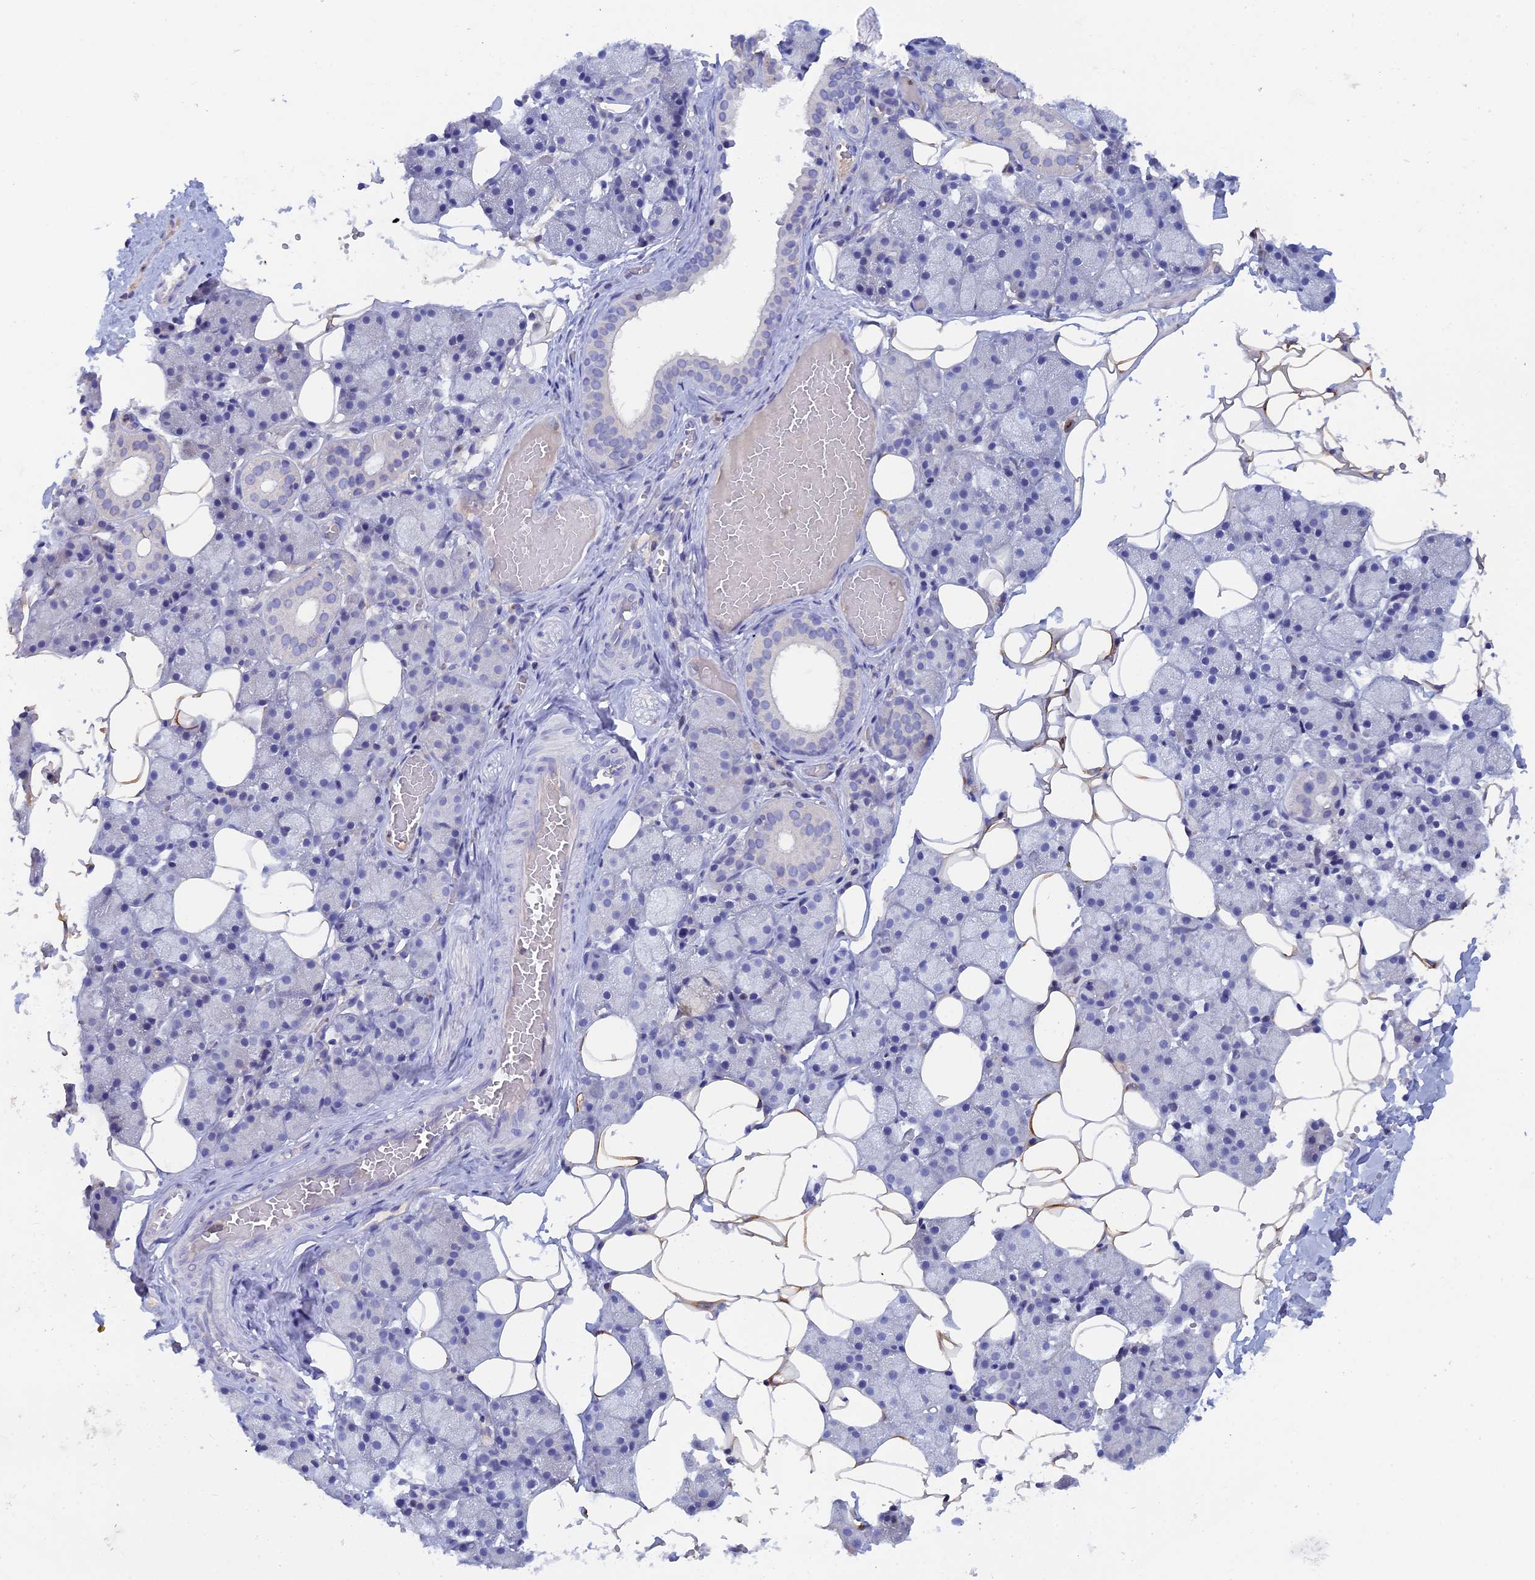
{"staining": {"intensity": "moderate", "quantity": "<25%", "location": "cytoplasmic/membranous"}, "tissue": "salivary gland", "cell_type": "Glandular cells", "image_type": "normal", "snomed": [{"axis": "morphology", "description": "Normal tissue, NOS"}, {"axis": "topography", "description": "Salivary gland"}], "caption": "Approximately <25% of glandular cells in normal human salivary gland display moderate cytoplasmic/membranous protein positivity as visualized by brown immunohistochemical staining.", "gene": "ACP7", "patient": {"sex": "female", "age": 33}}